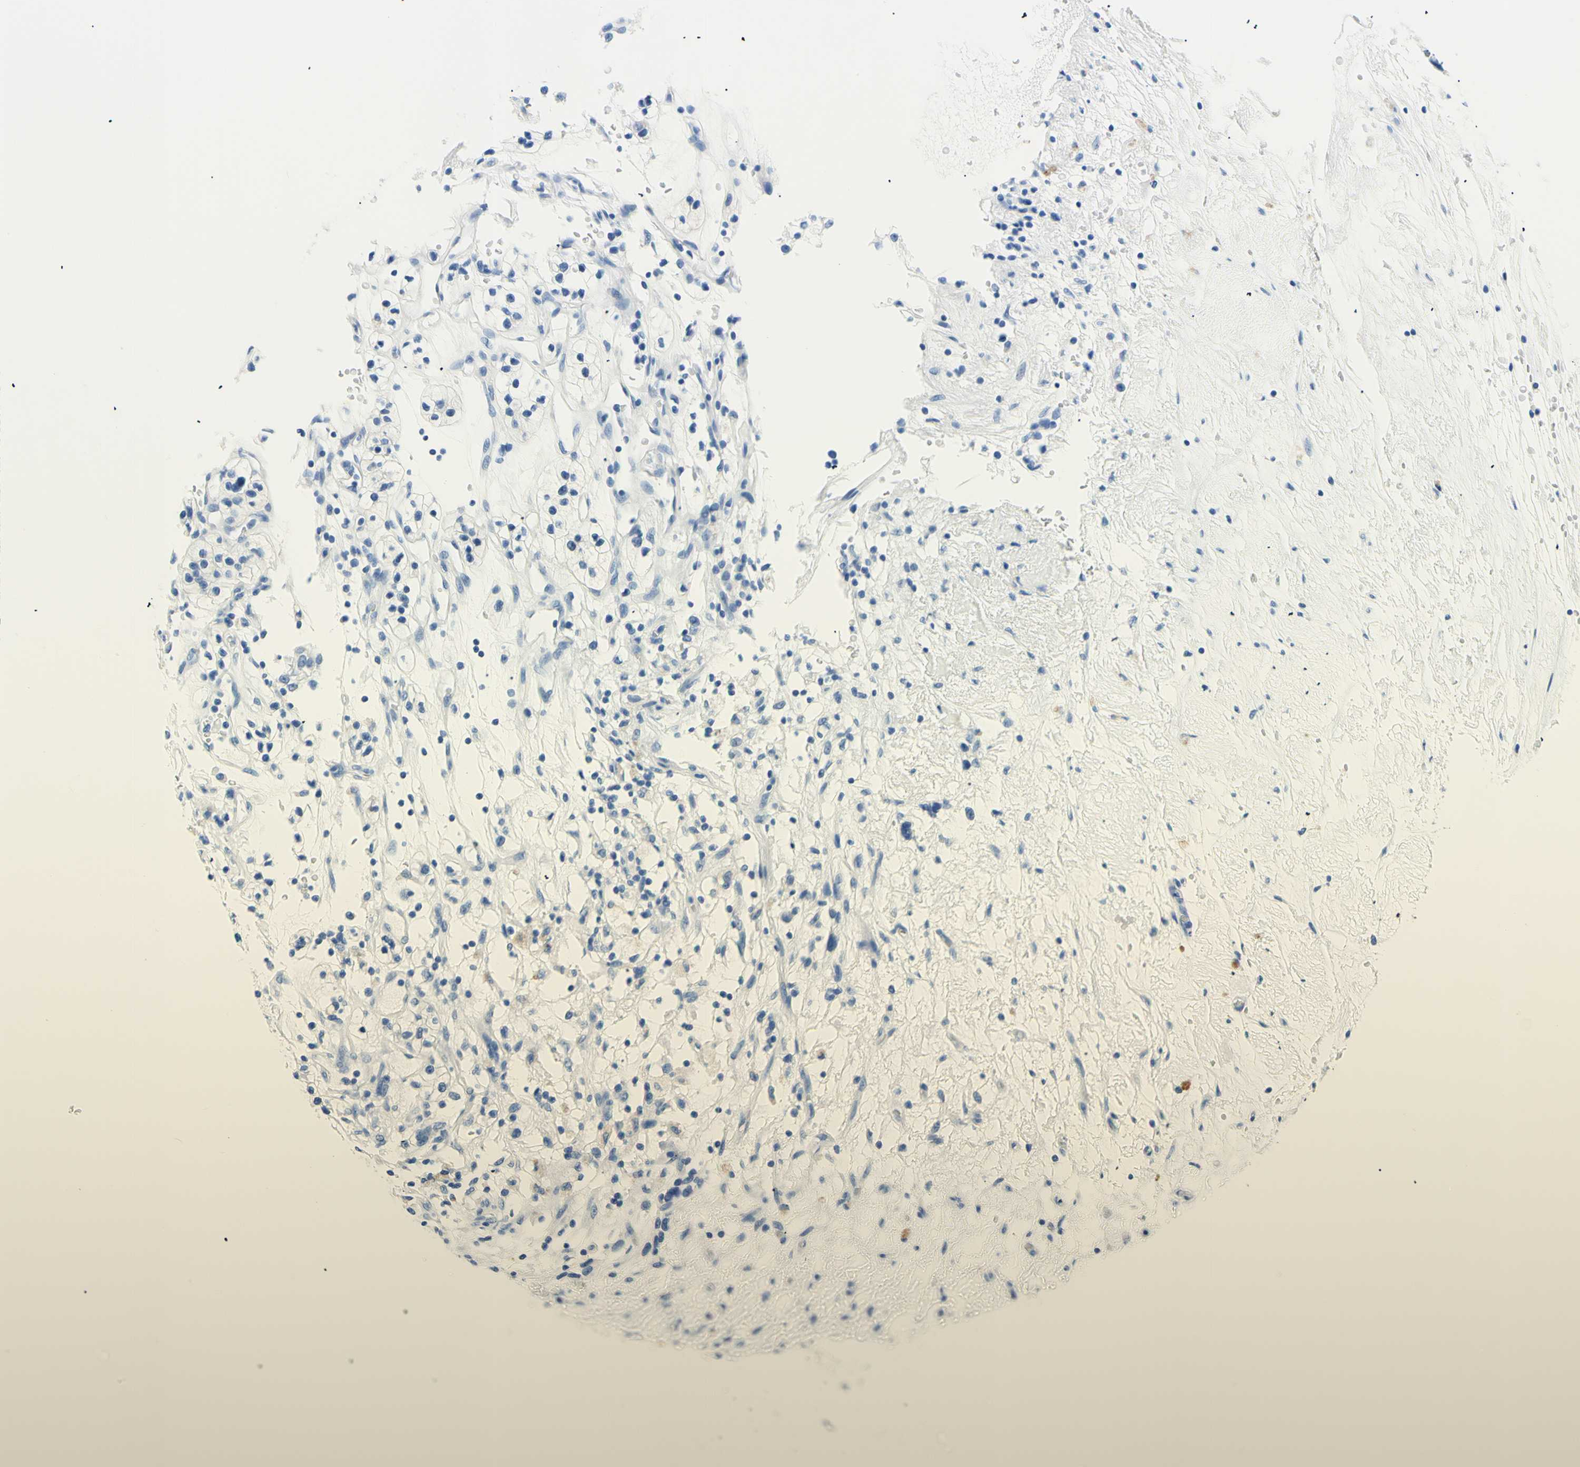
{"staining": {"intensity": "negative", "quantity": "none", "location": "none"}, "tissue": "renal cancer", "cell_type": "Tumor cells", "image_type": "cancer", "snomed": [{"axis": "morphology", "description": "Adenocarcinoma, NOS"}, {"axis": "topography", "description": "Kidney"}], "caption": "DAB immunohistochemical staining of renal cancer shows no significant staining in tumor cells. Brightfield microscopy of IHC stained with DAB (3,3'-diaminobenzidine) (brown) and hematoxylin (blue), captured at high magnification.", "gene": "MYH2", "patient": {"sex": "female", "age": 57}}